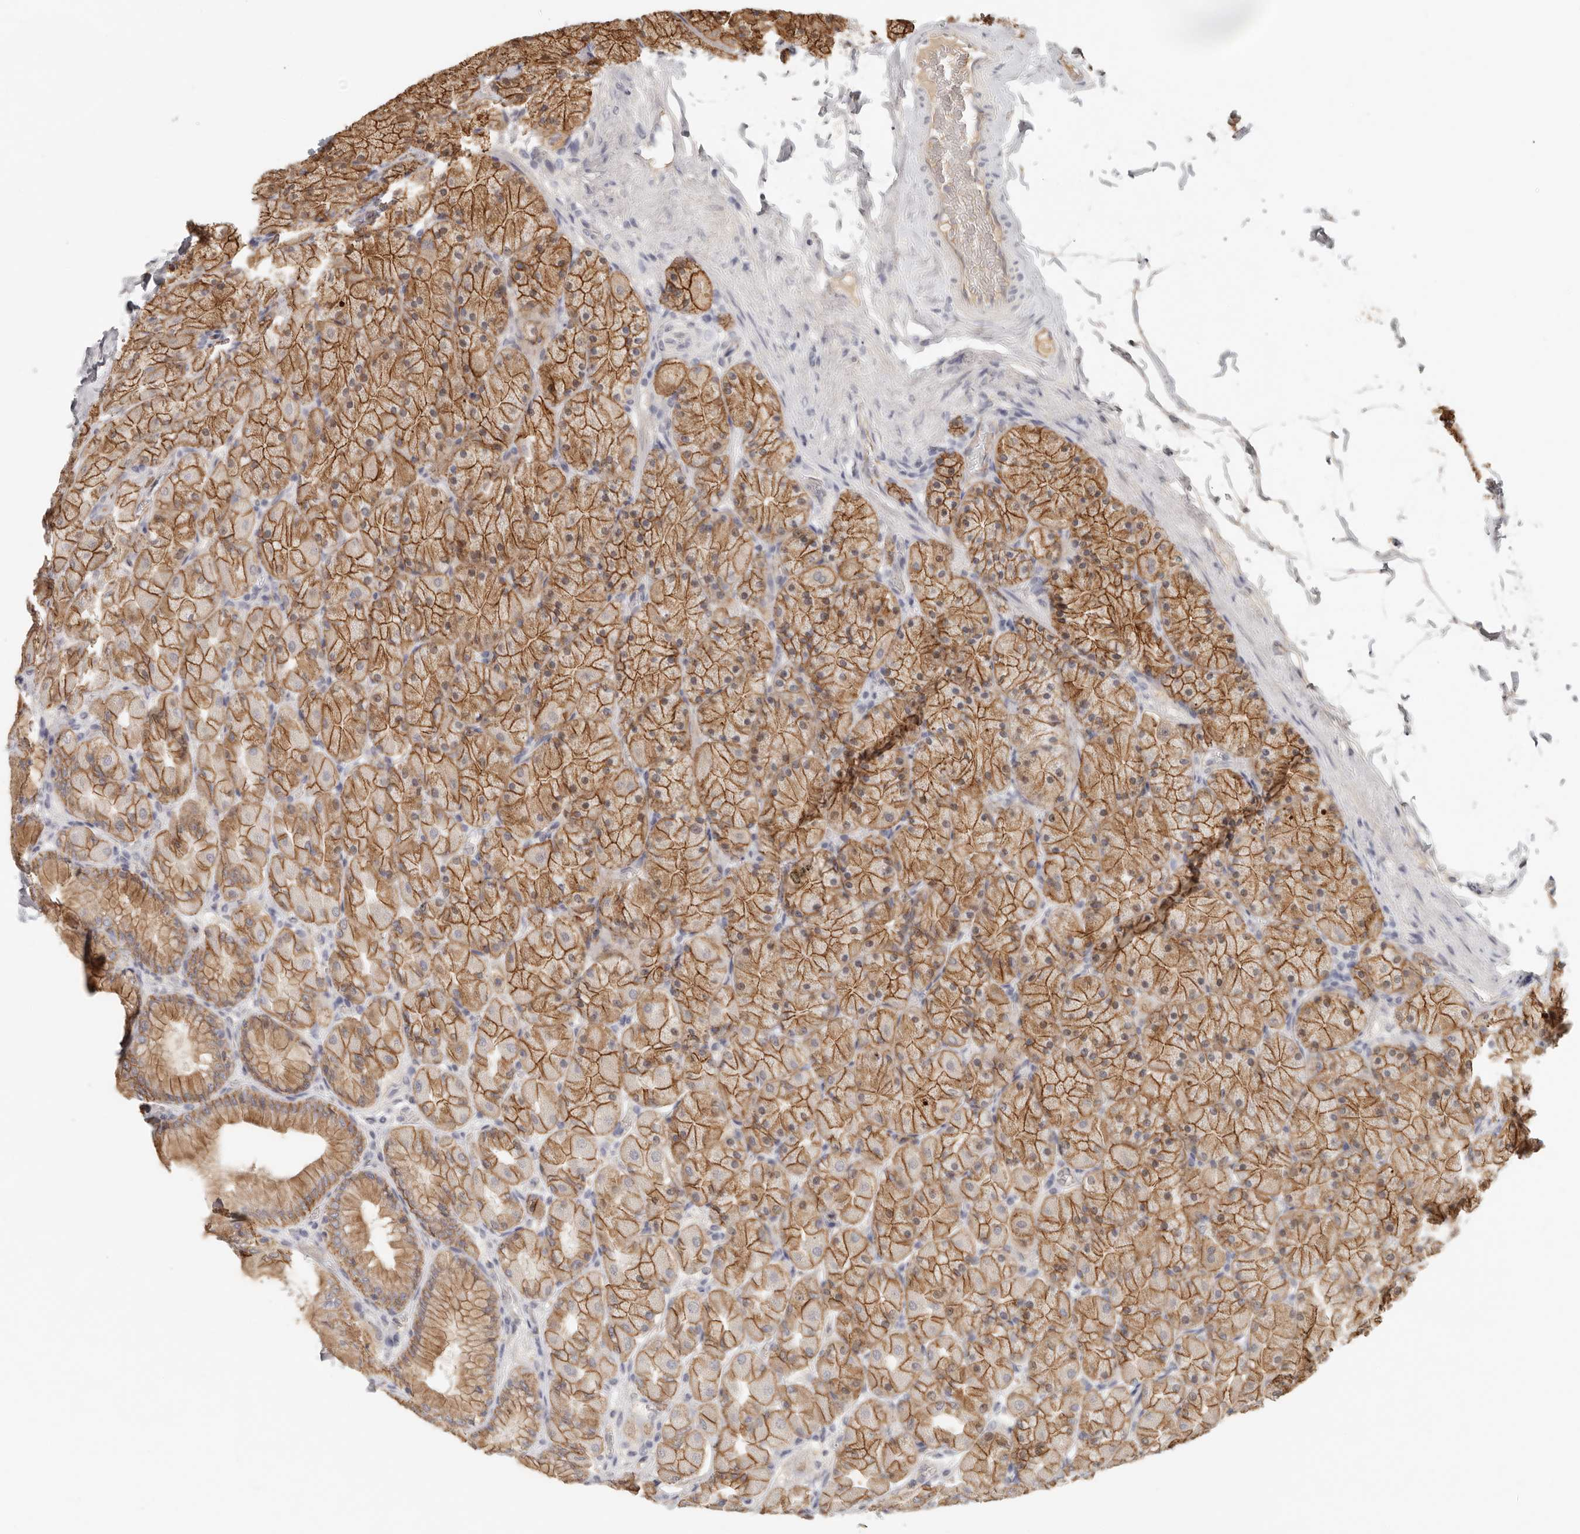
{"staining": {"intensity": "moderate", "quantity": ">75%", "location": "cytoplasmic/membranous"}, "tissue": "stomach", "cell_type": "Glandular cells", "image_type": "normal", "snomed": [{"axis": "morphology", "description": "Normal tissue, NOS"}, {"axis": "topography", "description": "Stomach, upper"}], "caption": "DAB (3,3'-diaminobenzidine) immunohistochemical staining of normal stomach reveals moderate cytoplasmic/membranous protein staining in about >75% of glandular cells. The staining is performed using DAB brown chromogen to label protein expression. The nuclei are counter-stained blue using hematoxylin.", "gene": "ANXA9", "patient": {"sex": "female", "age": 56}}